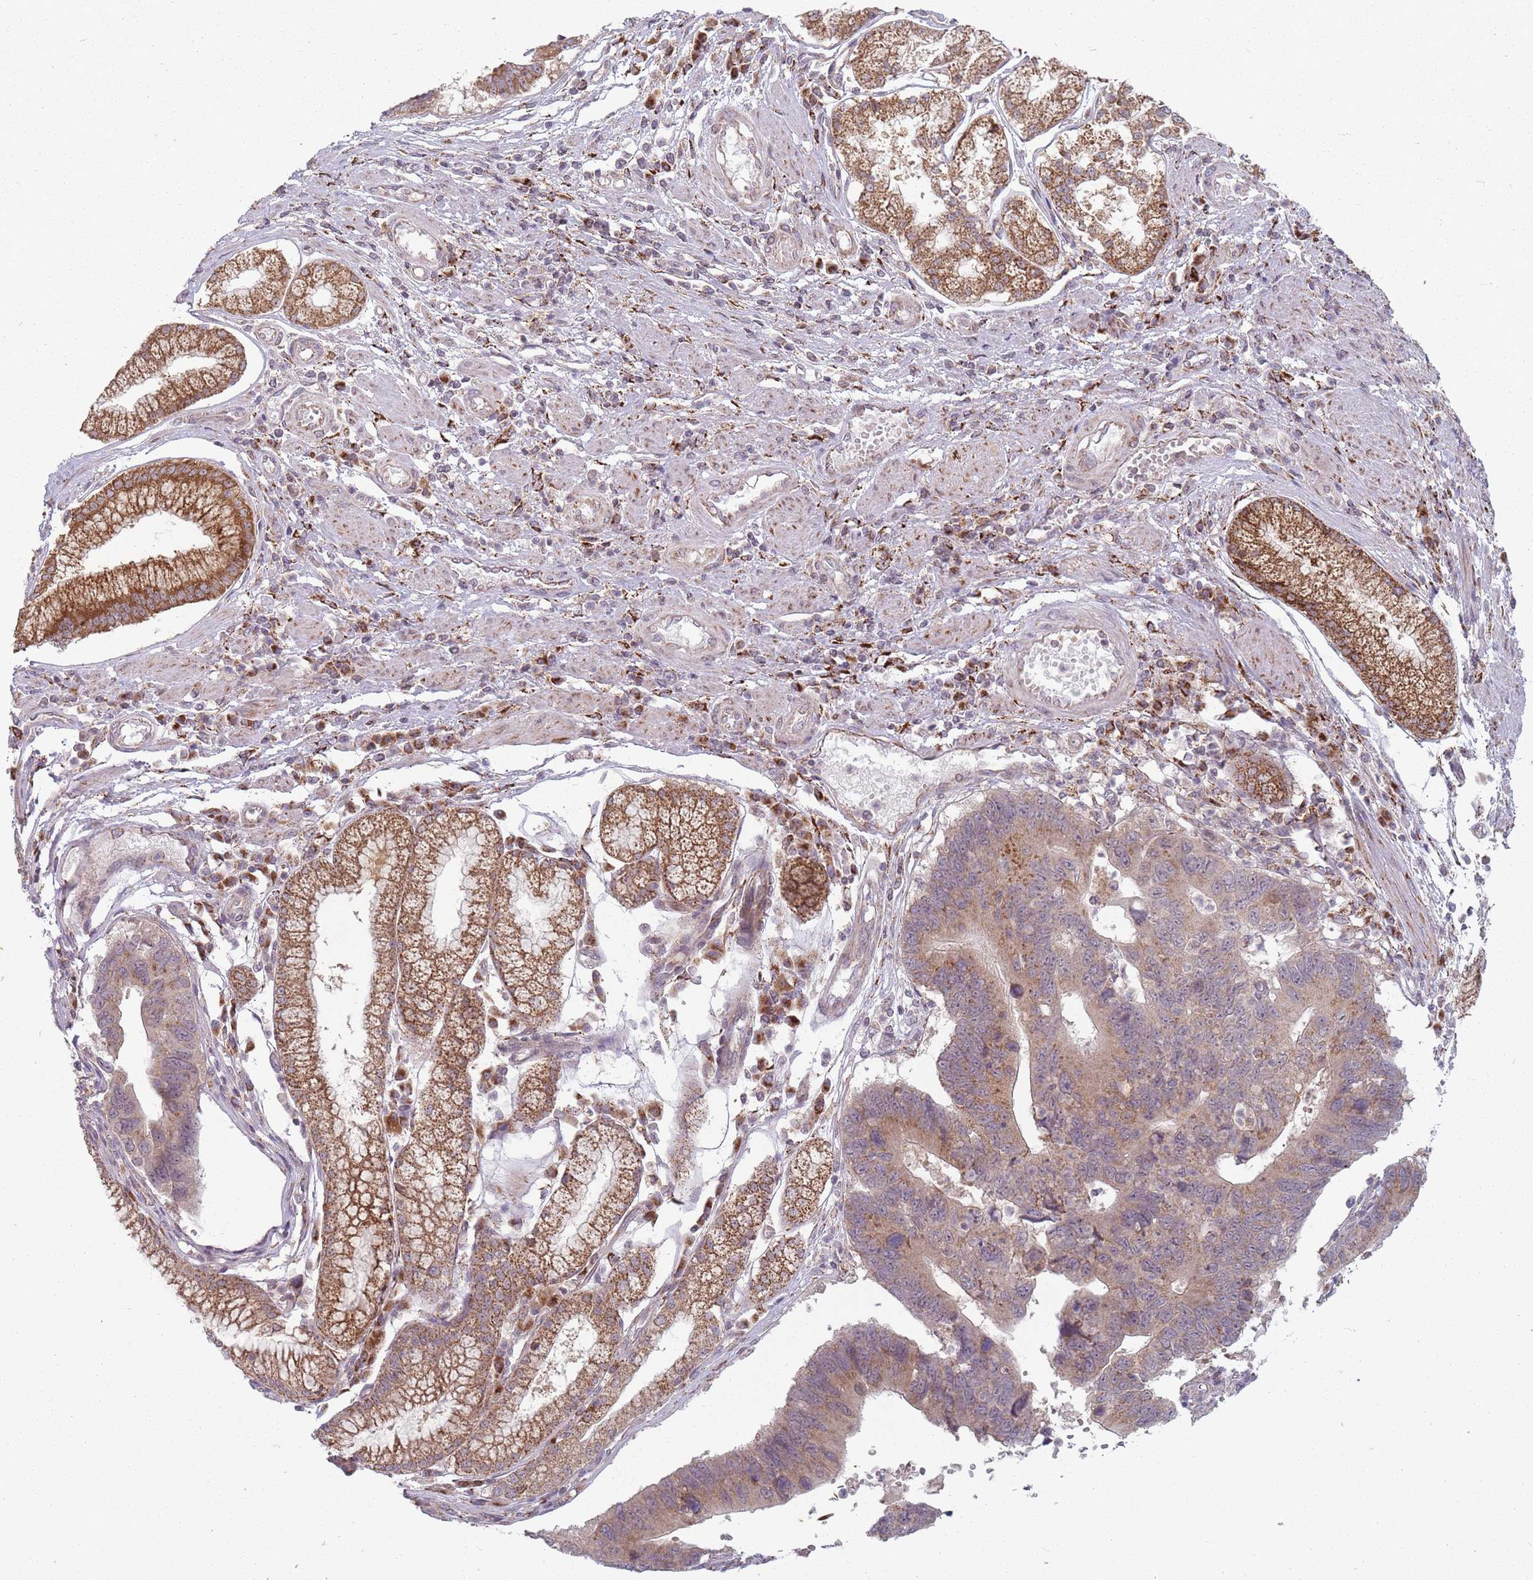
{"staining": {"intensity": "moderate", "quantity": ">75%", "location": "cytoplasmic/membranous,nuclear"}, "tissue": "stomach cancer", "cell_type": "Tumor cells", "image_type": "cancer", "snomed": [{"axis": "morphology", "description": "Adenocarcinoma, NOS"}, {"axis": "topography", "description": "Stomach"}], "caption": "A high-resolution photomicrograph shows immunohistochemistry staining of adenocarcinoma (stomach), which exhibits moderate cytoplasmic/membranous and nuclear expression in about >75% of tumor cells. (brown staining indicates protein expression, while blue staining denotes nuclei).", "gene": "OR10Q1", "patient": {"sex": "male", "age": 59}}